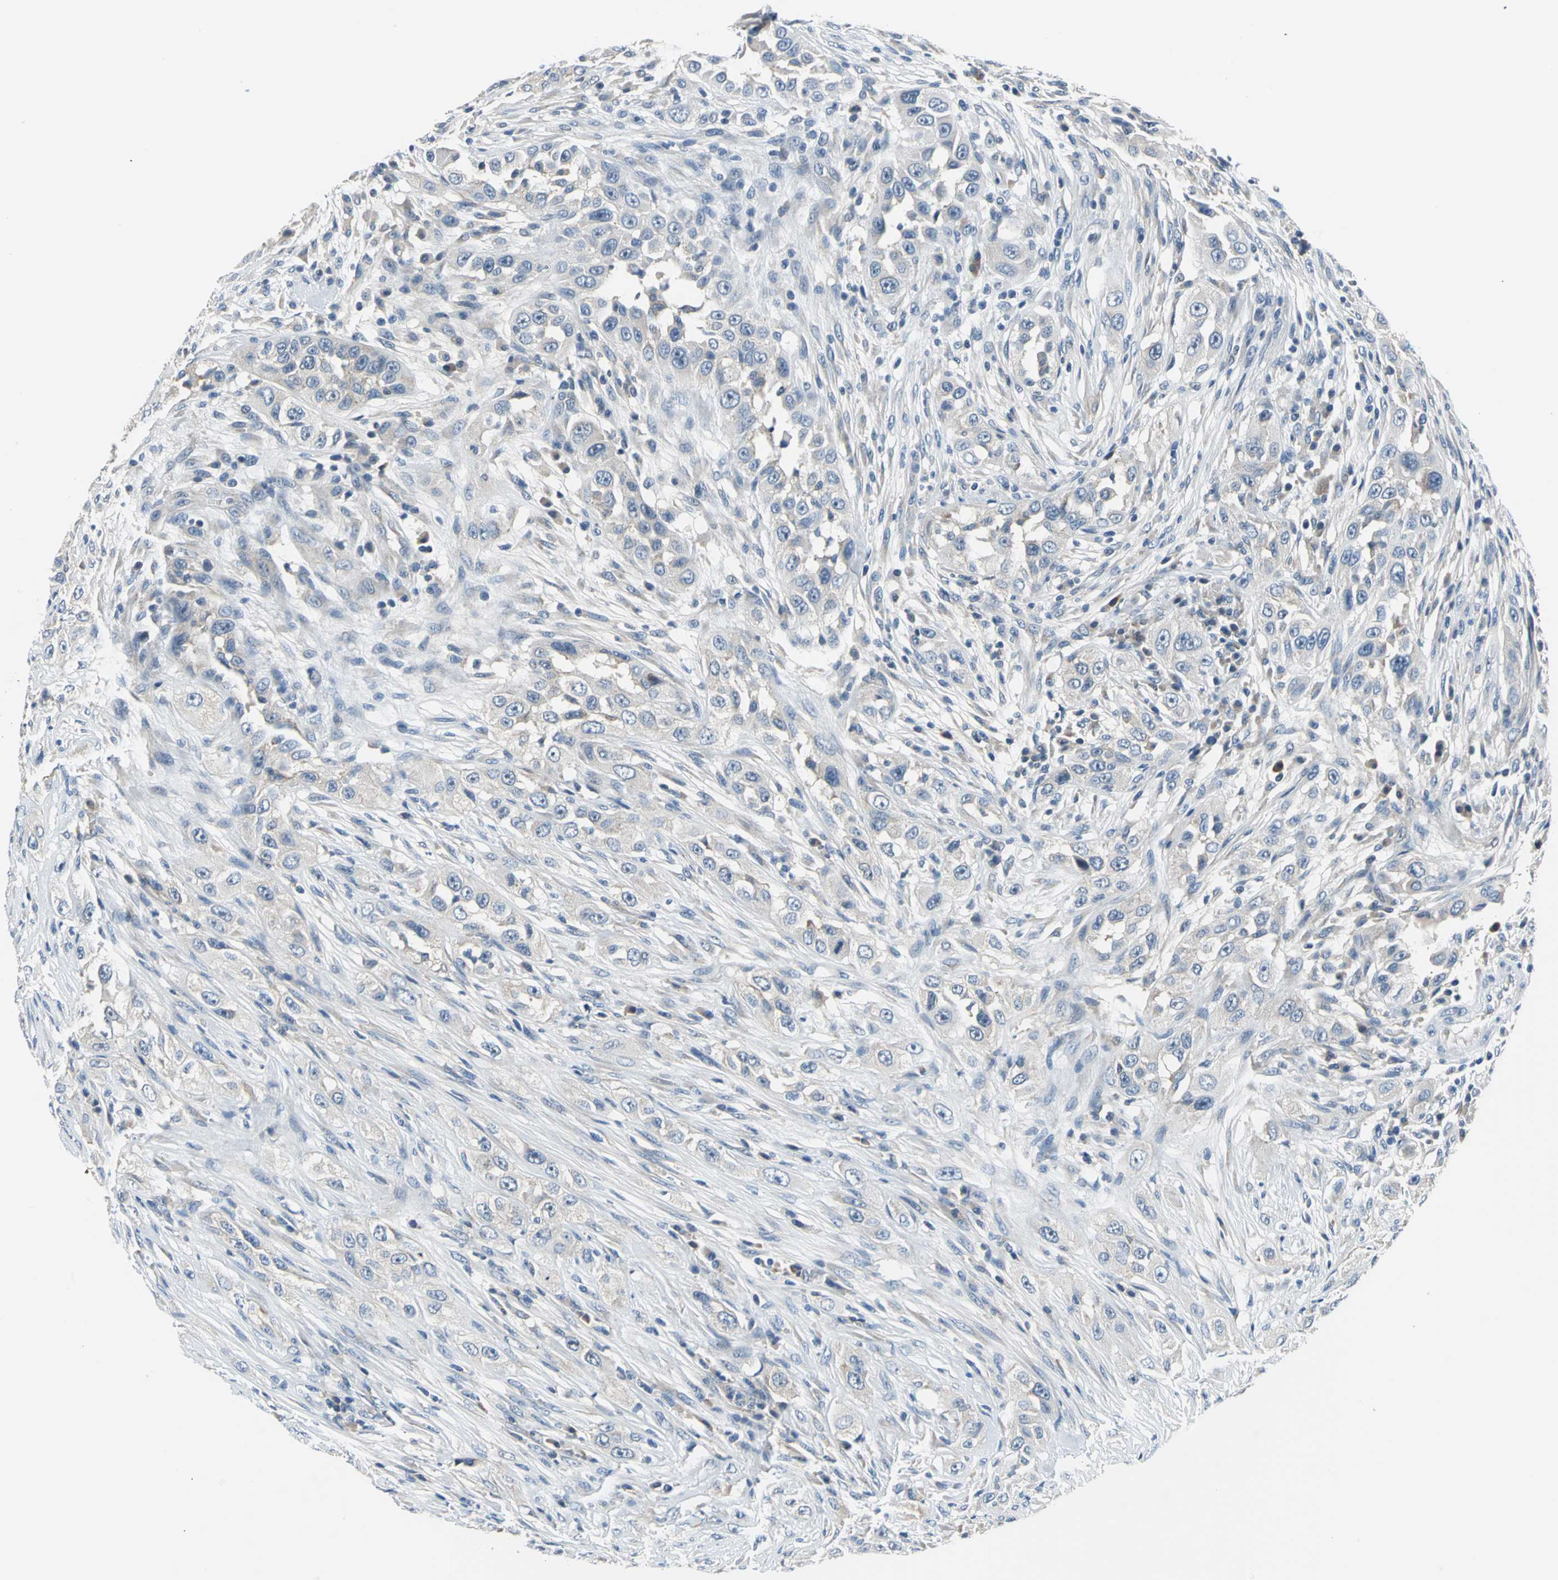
{"staining": {"intensity": "weak", "quantity": "25%-75%", "location": "cytoplasmic/membranous"}, "tissue": "head and neck cancer", "cell_type": "Tumor cells", "image_type": "cancer", "snomed": [{"axis": "morphology", "description": "Carcinoma, NOS"}, {"axis": "topography", "description": "Head-Neck"}], "caption": "Head and neck cancer (carcinoma) stained with a brown dye displays weak cytoplasmic/membranous positive staining in approximately 25%-75% of tumor cells.", "gene": "ZNF415", "patient": {"sex": "male", "age": 87}}